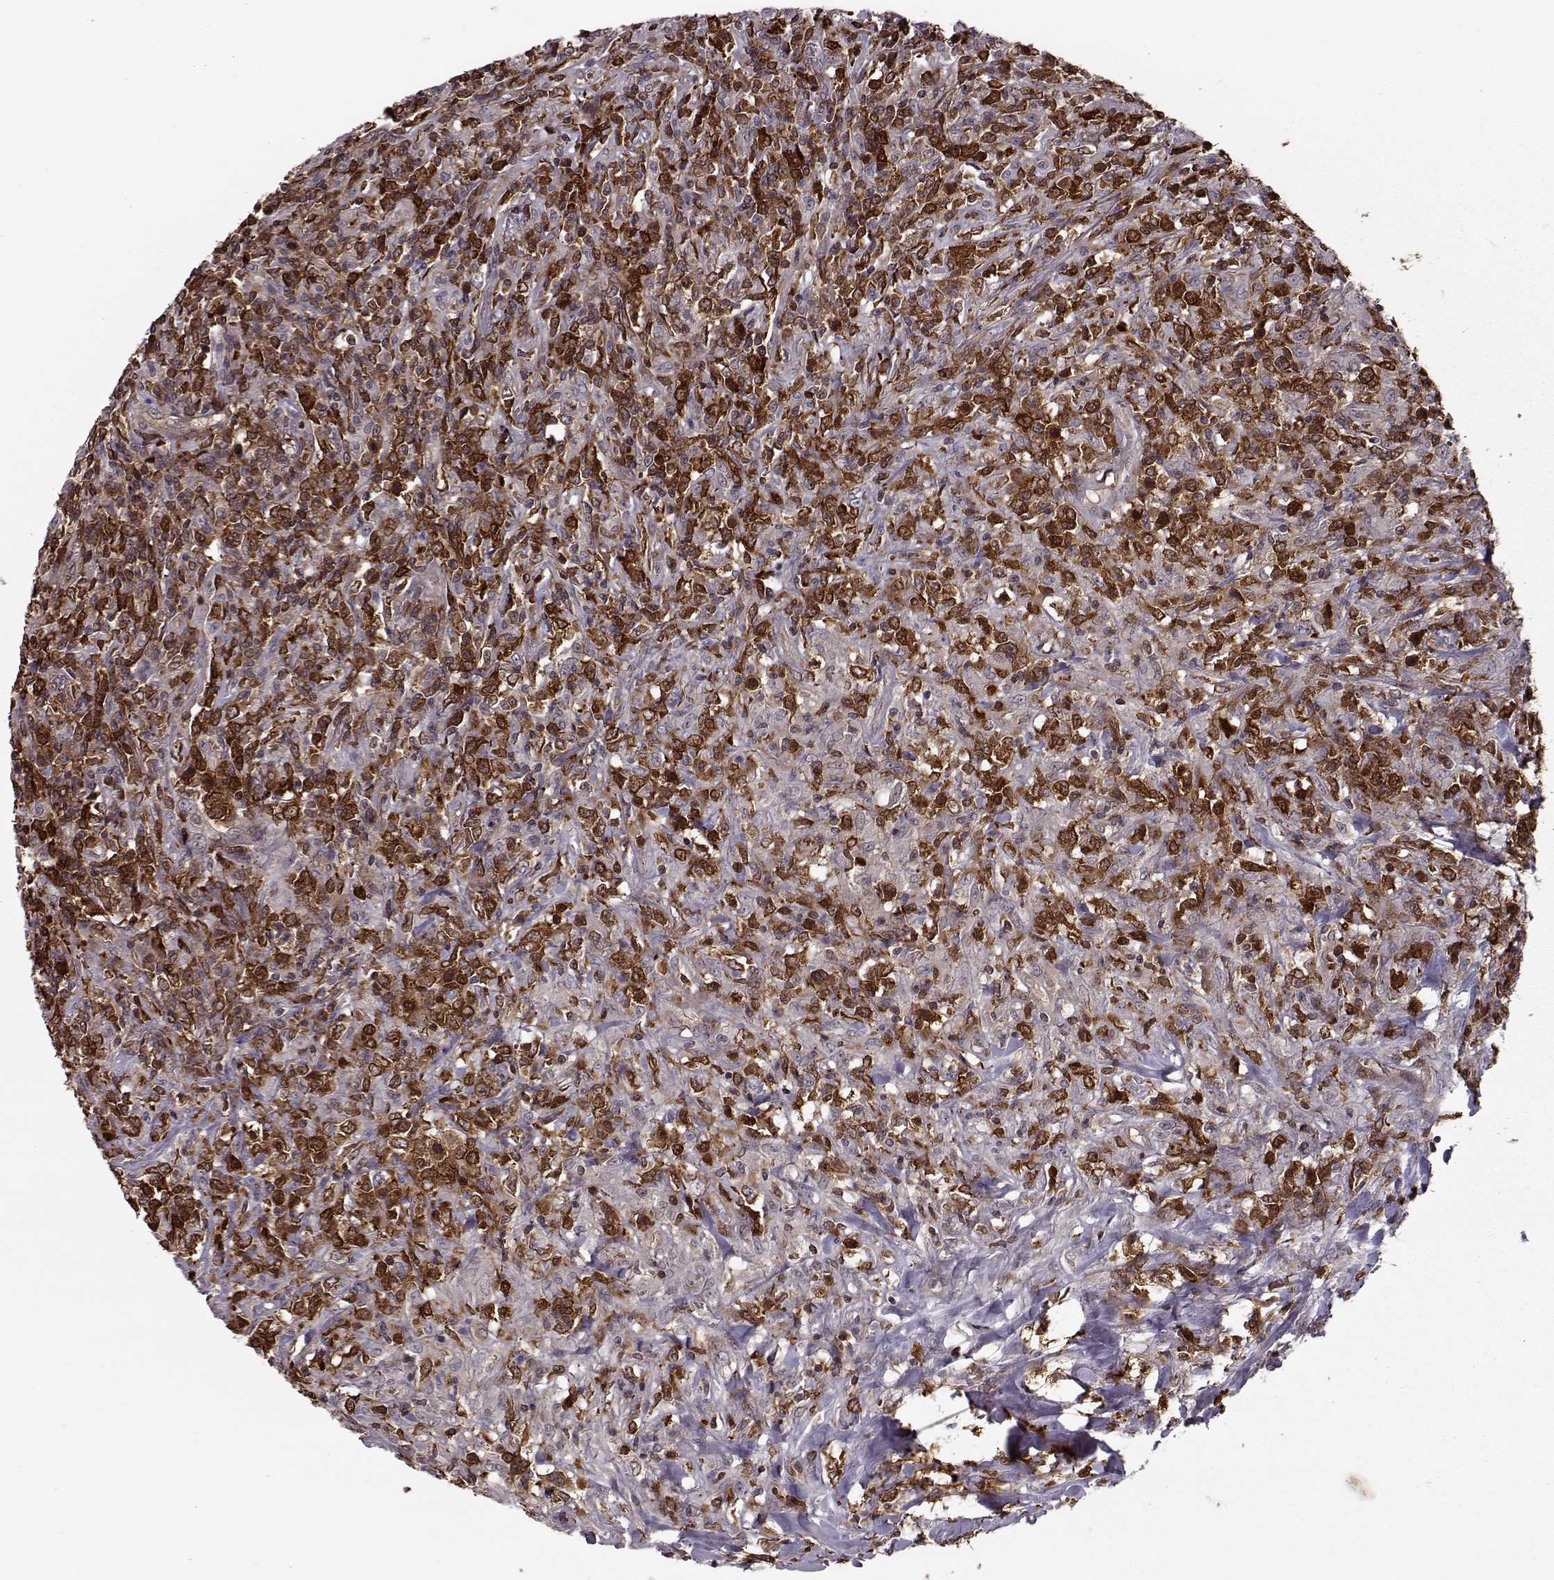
{"staining": {"intensity": "strong", "quantity": ">75%", "location": "cytoplasmic/membranous"}, "tissue": "lymphoma", "cell_type": "Tumor cells", "image_type": "cancer", "snomed": [{"axis": "morphology", "description": "Malignant lymphoma, non-Hodgkin's type, High grade"}, {"axis": "topography", "description": "Lung"}], "caption": "Tumor cells show high levels of strong cytoplasmic/membranous staining in approximately >75% of cells in lymphoma.", "gene": "RANBP1", "patient": {"sex": "male", "age": 79}}